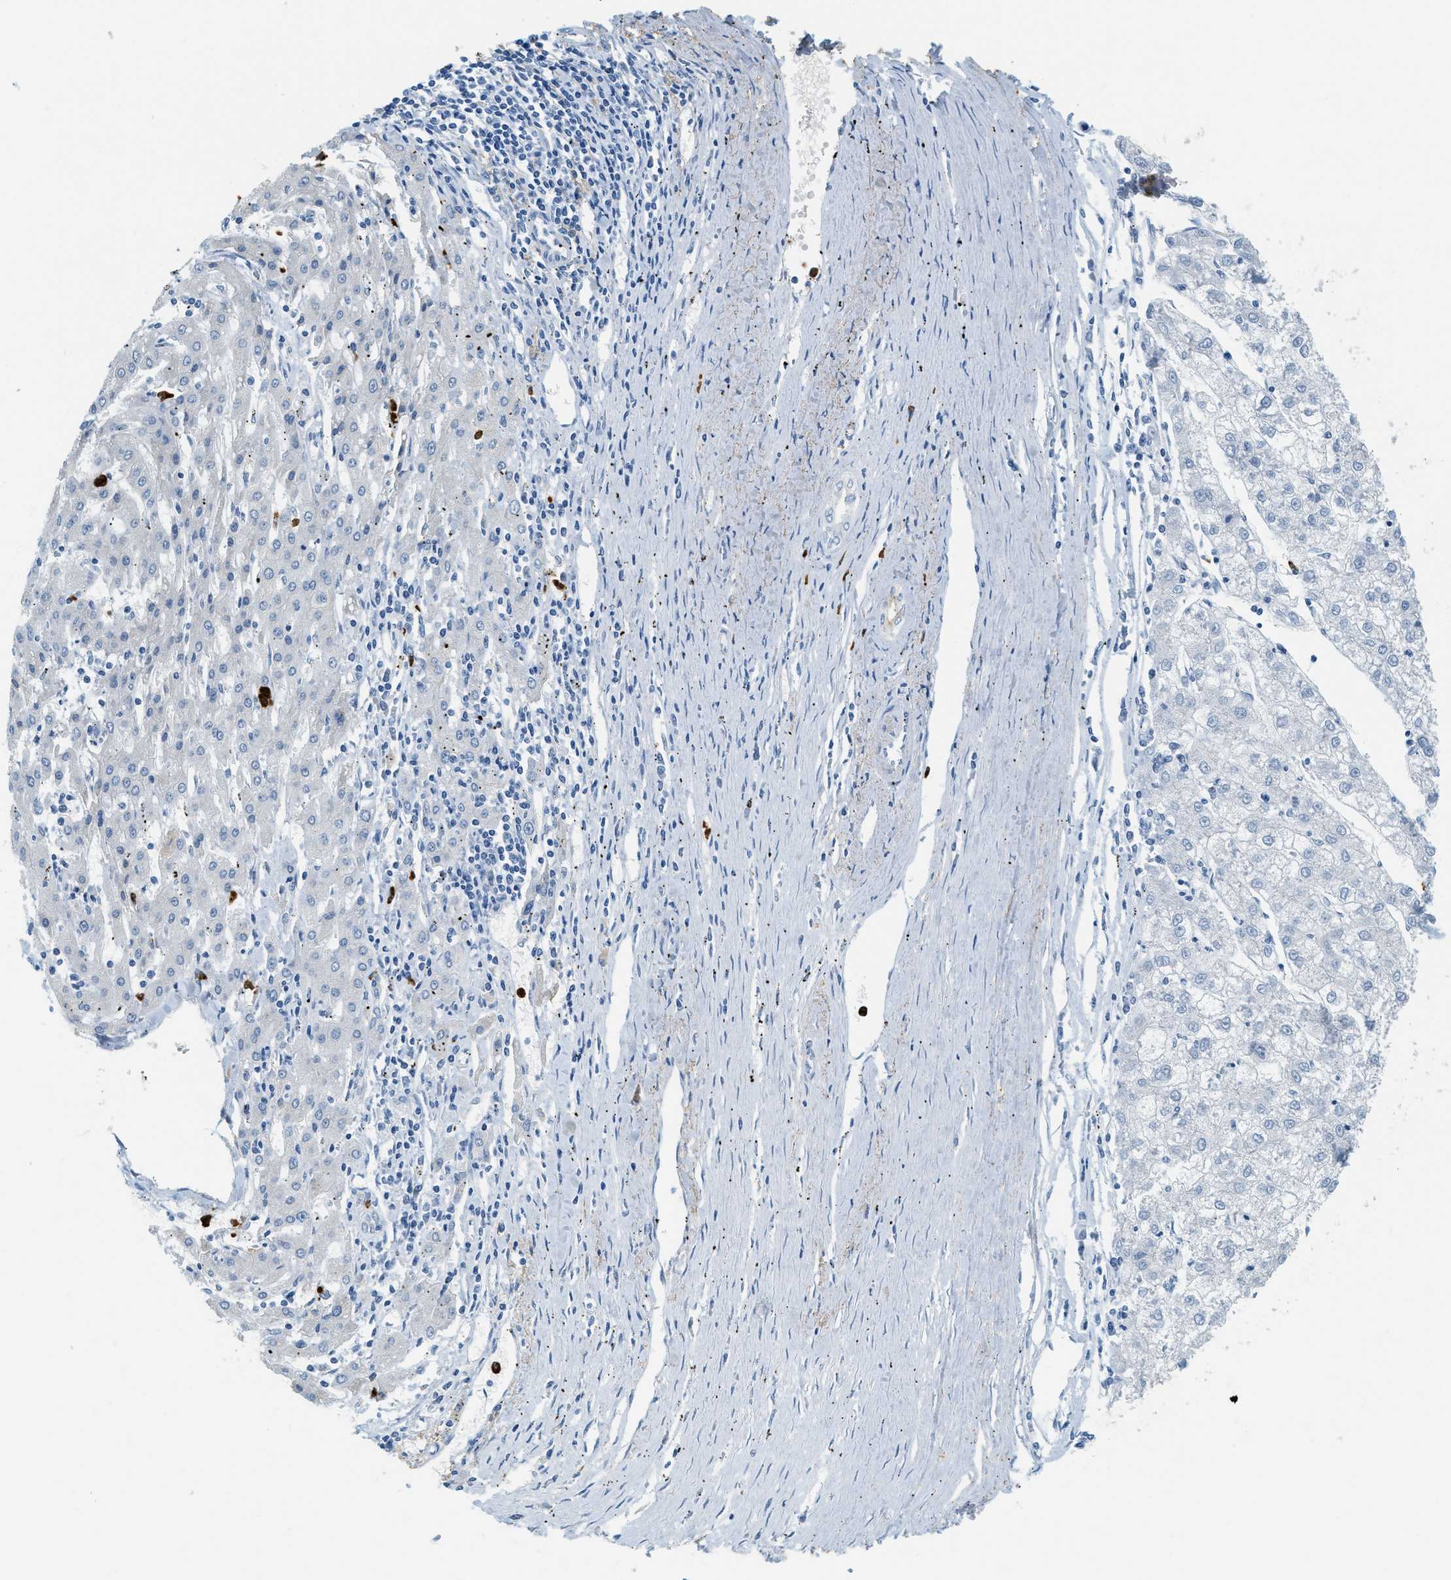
{"staining": {"intensity": "negative", "quantity": "none", "location": "none"}, "tissue": "liver cancer", "cell_type": "Tumor cells", "image_type": "cancer", "snomed": [{"axis": "morphology", "description": "Carcinoma, Hepatocellular, NOS"}, {"axis": "topography", "description": "Liver"}], "caption": "IHC histopathology image of neoplastic tissue: human liver hepatocellular carcinoma stained with DAB (3,3'-diaminobenzidine) shows no significant protein expression in tumor cells.", "gene": "LCN2", "patient": {"sex": "male", "age": 72}}